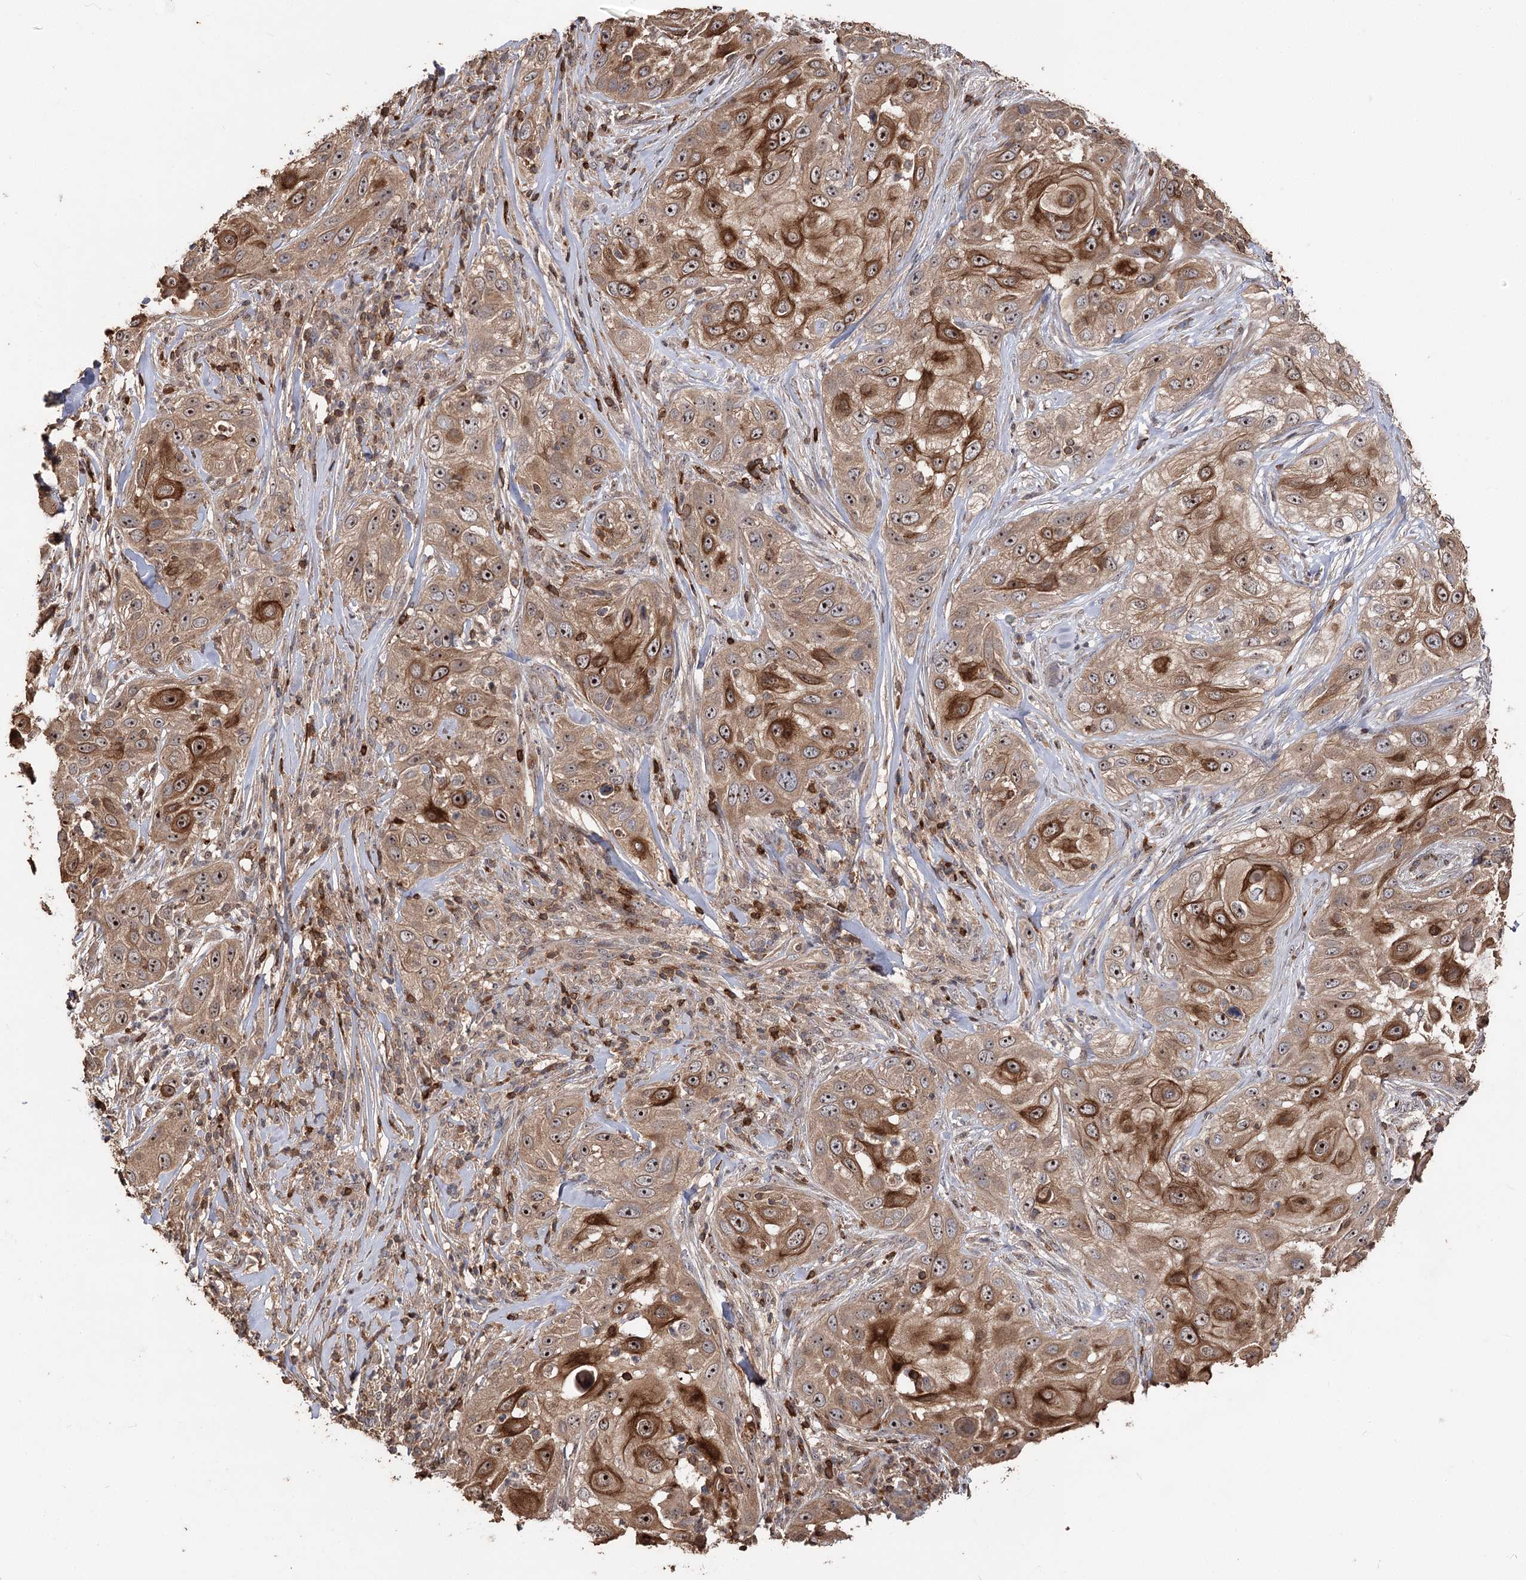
{"staining": {"intensity": "moderate", "quantity": ">75%", "location": "cytoplasmic/membranous,nuclear"}, "tissue": "skin cancer", "cell_type": "Tumor cells", "image_type": "cancer", "snomed": [{"axis": "morphology", "description": "Squamous cell carcinoma, NOS"}, {"axis": "topography", "description": "Skin"}], "caption": "Immunohistochemistry (IHC) (DAB (3,3'-diaminobenzidine)) staining of human skin squamous cell carcinoma reveals moderate cytoplasmic/membranous and nuclear protein expression in about >75% of tumor cells. The staining was performed using DAB (3,3'-diaminobenzidine) to visualize the protein expression in brown, while the nuclei were stained in blue with hematoxylin (Magnification: 20x).", "gene": "FAM53B", "patient": {"sex": "female", "age": 44}}